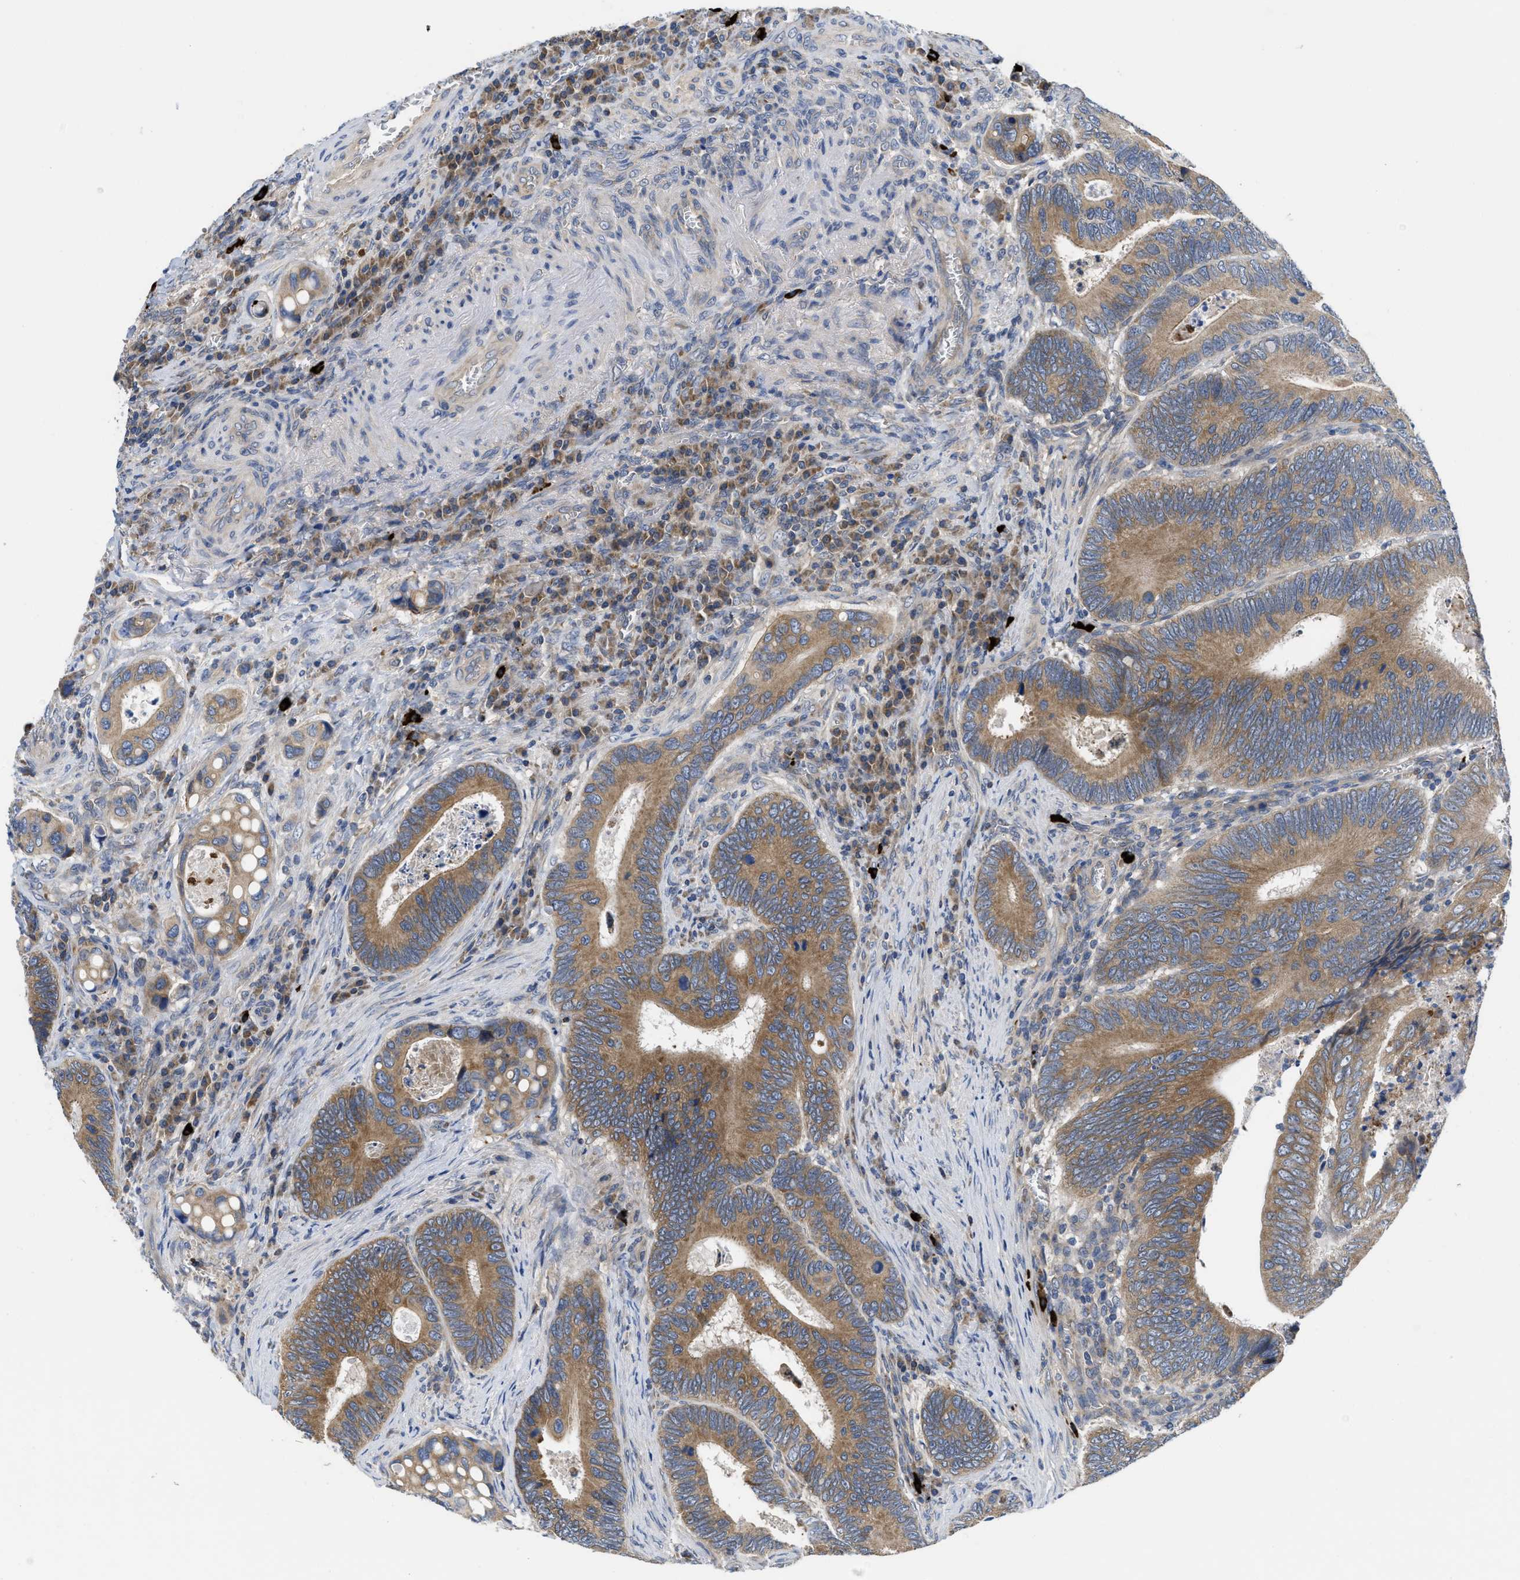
{"staining": {"intensity": "moderate", "quantity": ">75%", "location": "cytoplasmic/membranous"}, "tissue": "colorectal cancer", "cell_type": "Tumor cells", "image_type": "cancer", "snomed": [{"axis": "morphology", "description": "Inflammation, NOS"}, {"axis": "morphology", "description": "Adenocarcinoma, NOS"}, {"axis": "topography", "description": "Colon"}], "caption": "Brown immunohistochemical staining in colorectal adenocarcinoma displays moderate cytoplasmic/membranous positivity in about >75% of tumor cells. (Stains: DAB (3,3'-diaminobenzidine) in brown, nuclei in blue, Microscopy: brightfield microscopy at high magnification).", "gene": "GALK1", "patient": {"sex": "male", "age": 72}}